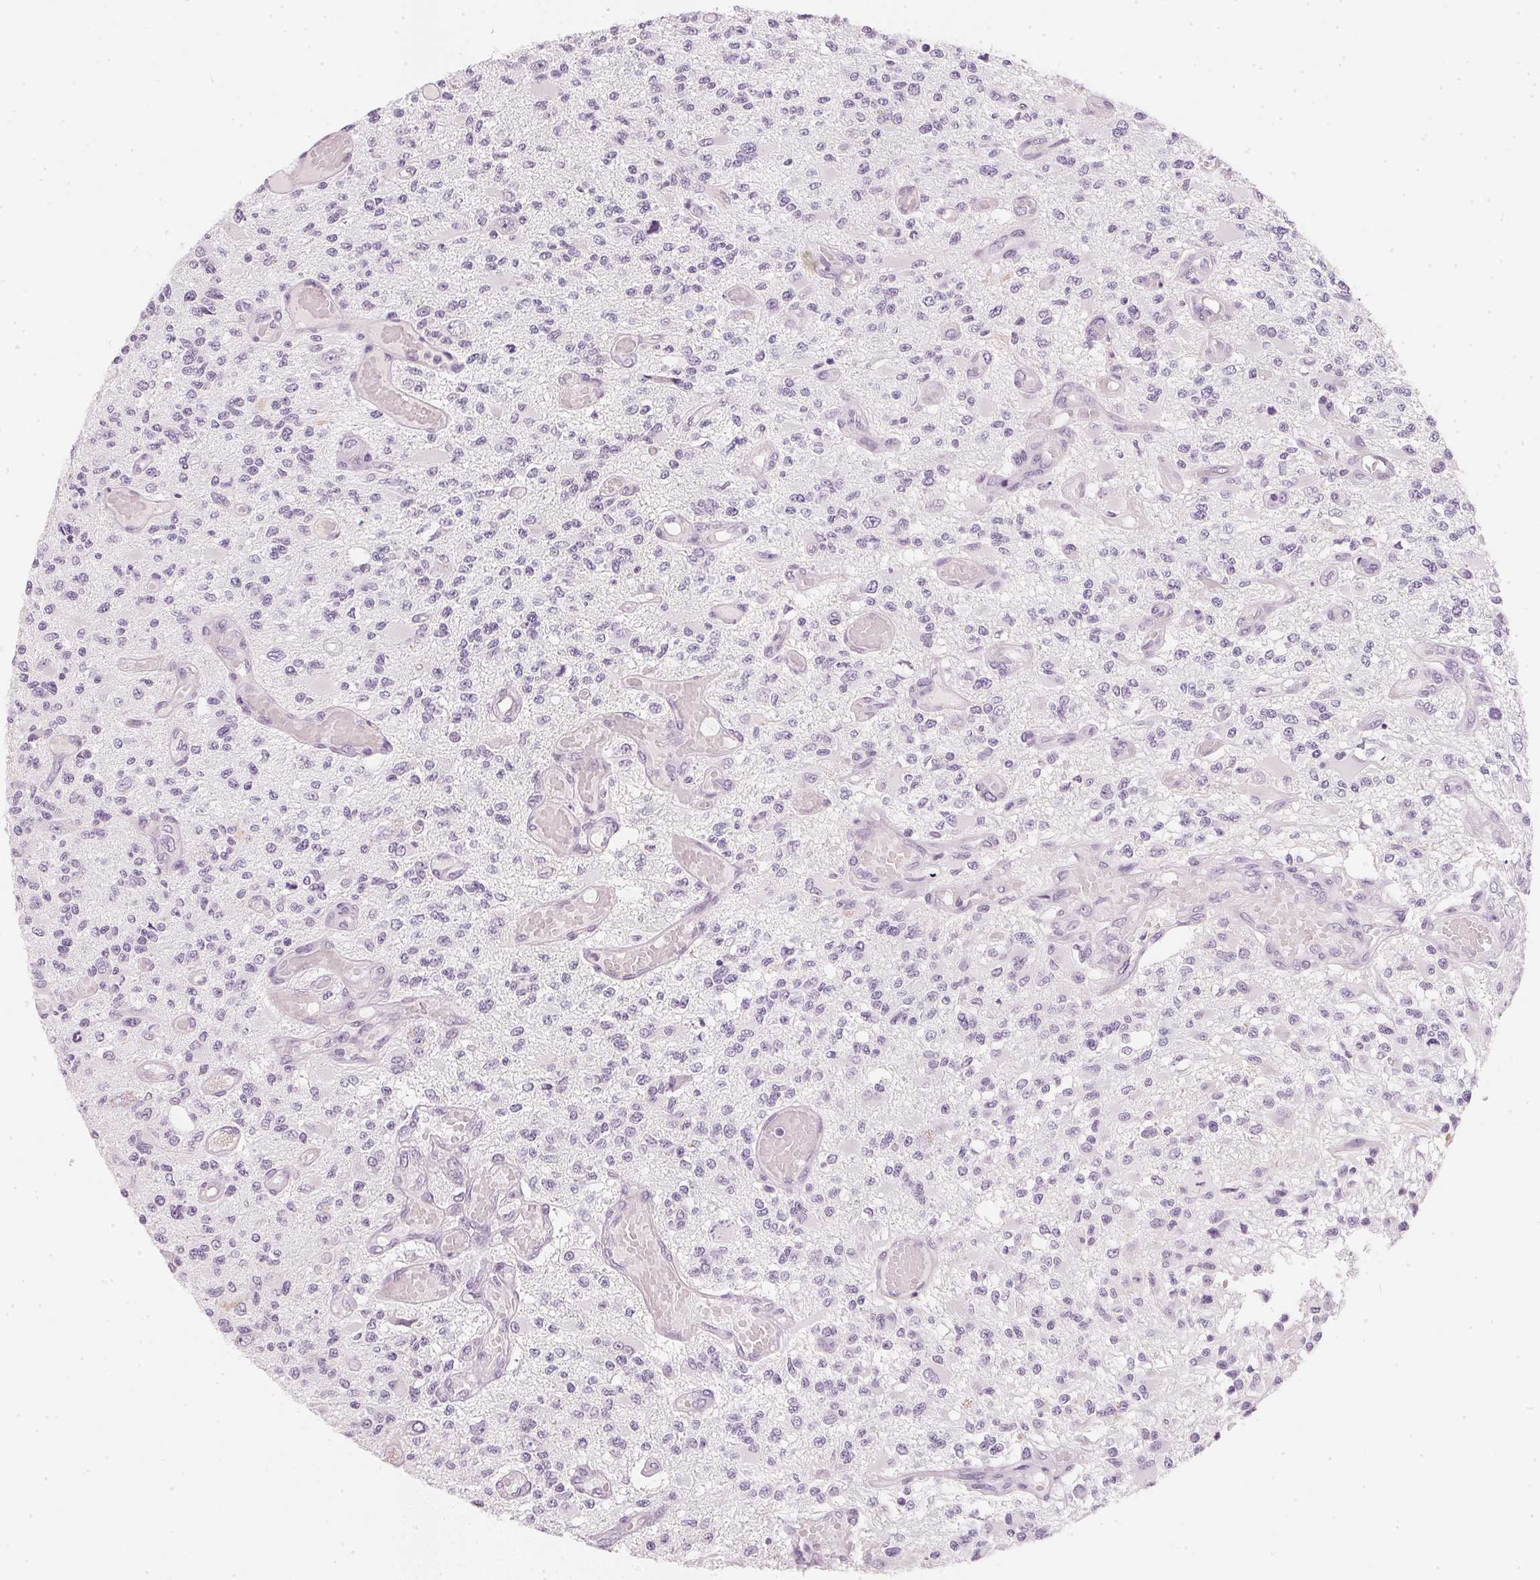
{"staining": {"intensity": "negative", "quantity": "none", "location": "none"}, "tissue": "glioma", "cell_type": "Tumor cells", "image_type": "cancer", "snomed": [{"axis": "morphology", "description": "Glioma, malignant, High grade"}, {"axis": "topography", "description": "Brain"}], "caption": "A high-resolution image shows immunohistochemistry (IHC) staining of glioma, which shows no significant positivity in tumor cells. Nuclei are stained in blue.", "gene": "CHST4", "patient": {"sex": "female", "age": 63}}